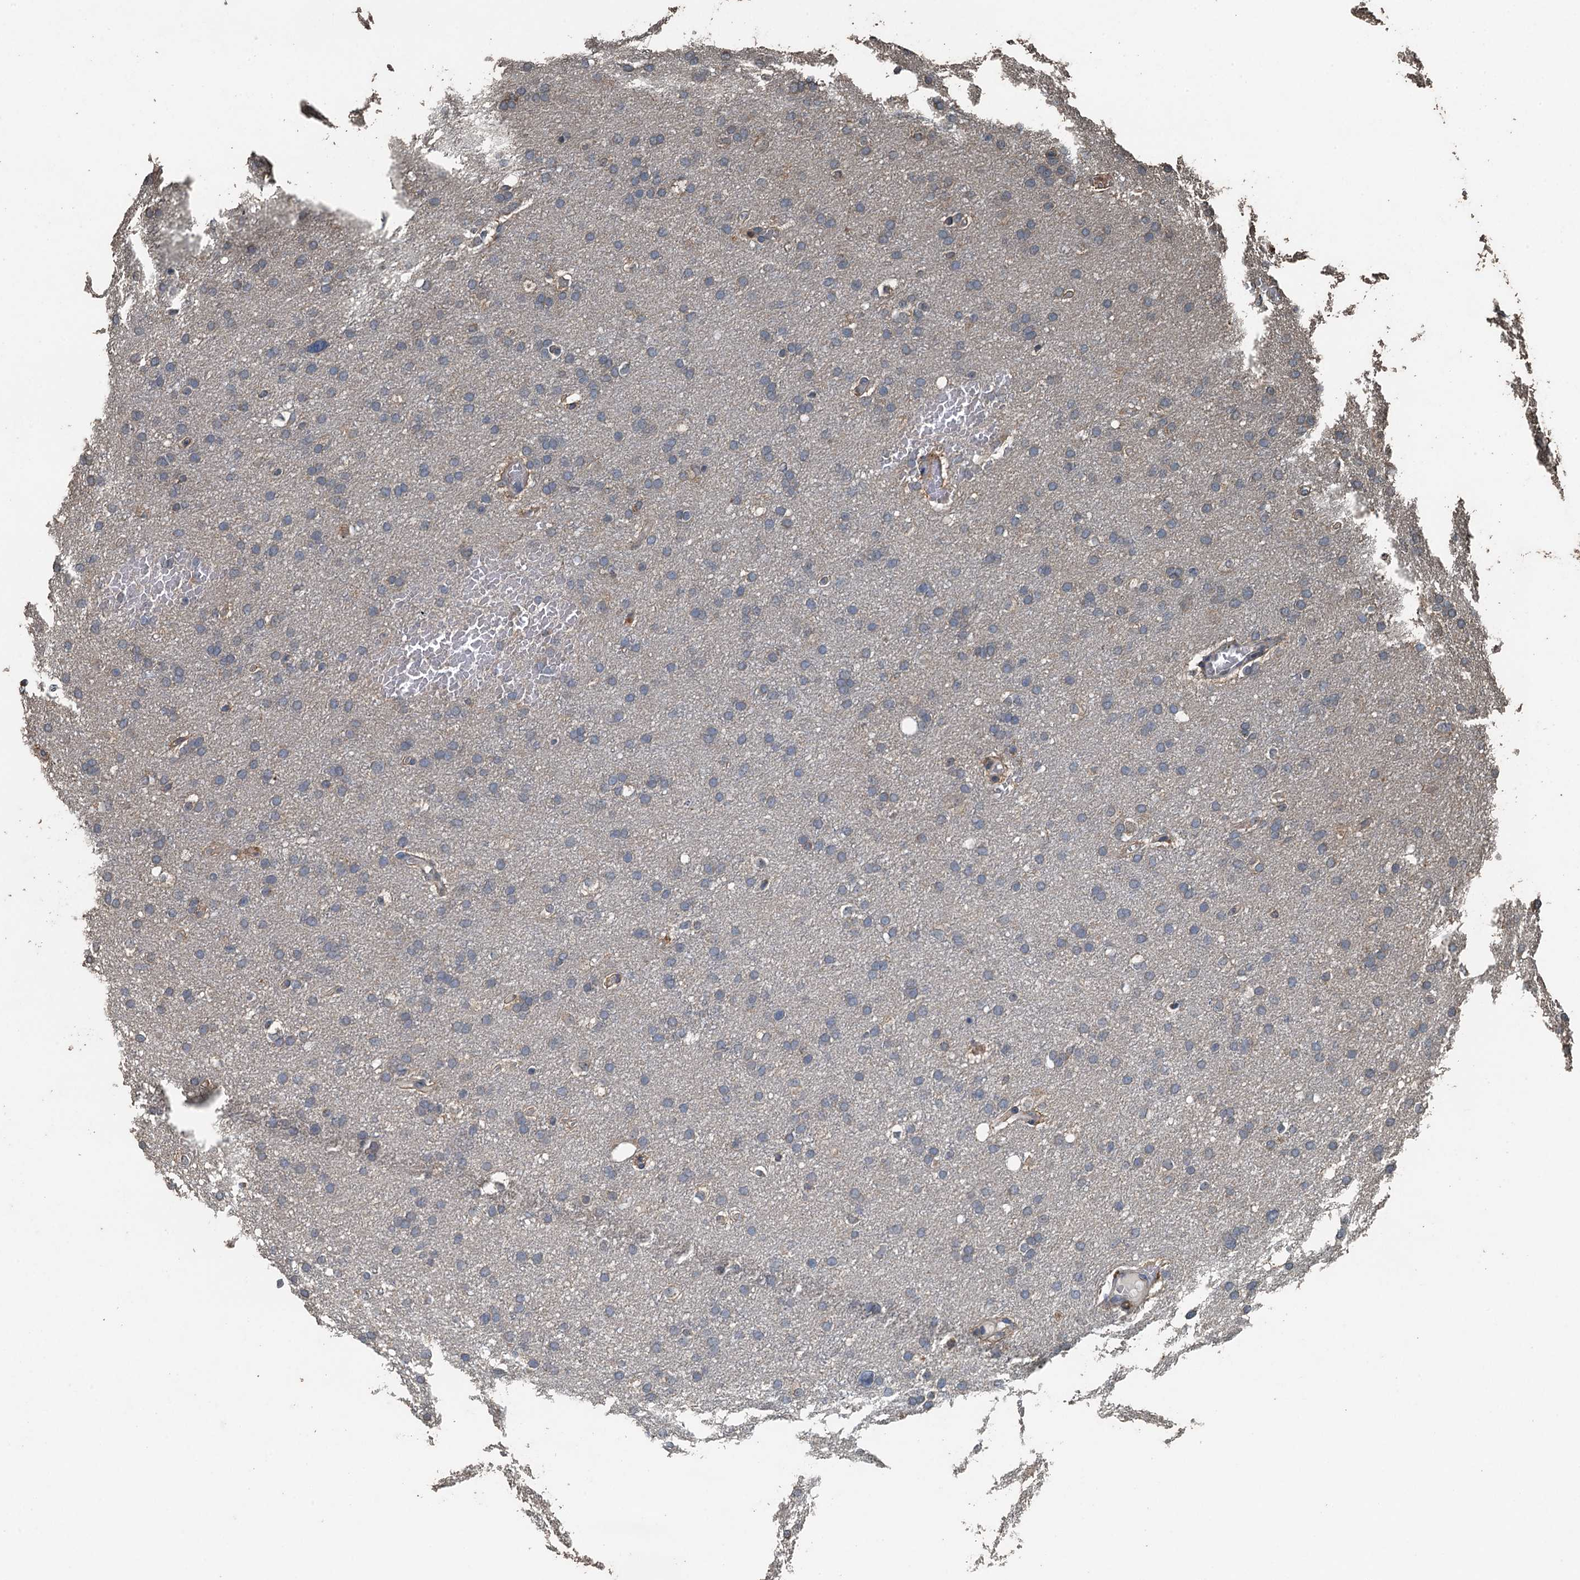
{"staining": {"intensity": "negative", "quantity": "none", "location": "none"}, "tissue": "glioma", "cell_type": "Tumor cells", "image_type": "cancer", "snomed": [{"axis": "morphology", "description": "Glioma, malignant, High grade"}, {"axis": "topography", "description": "Cerebral cortex"}], "caption": "Tumor cells are negative for protein expression in human malignant glioma (high-grade).", "gene": "PIGN", "patient": {"sex": "female", "age": 36}}